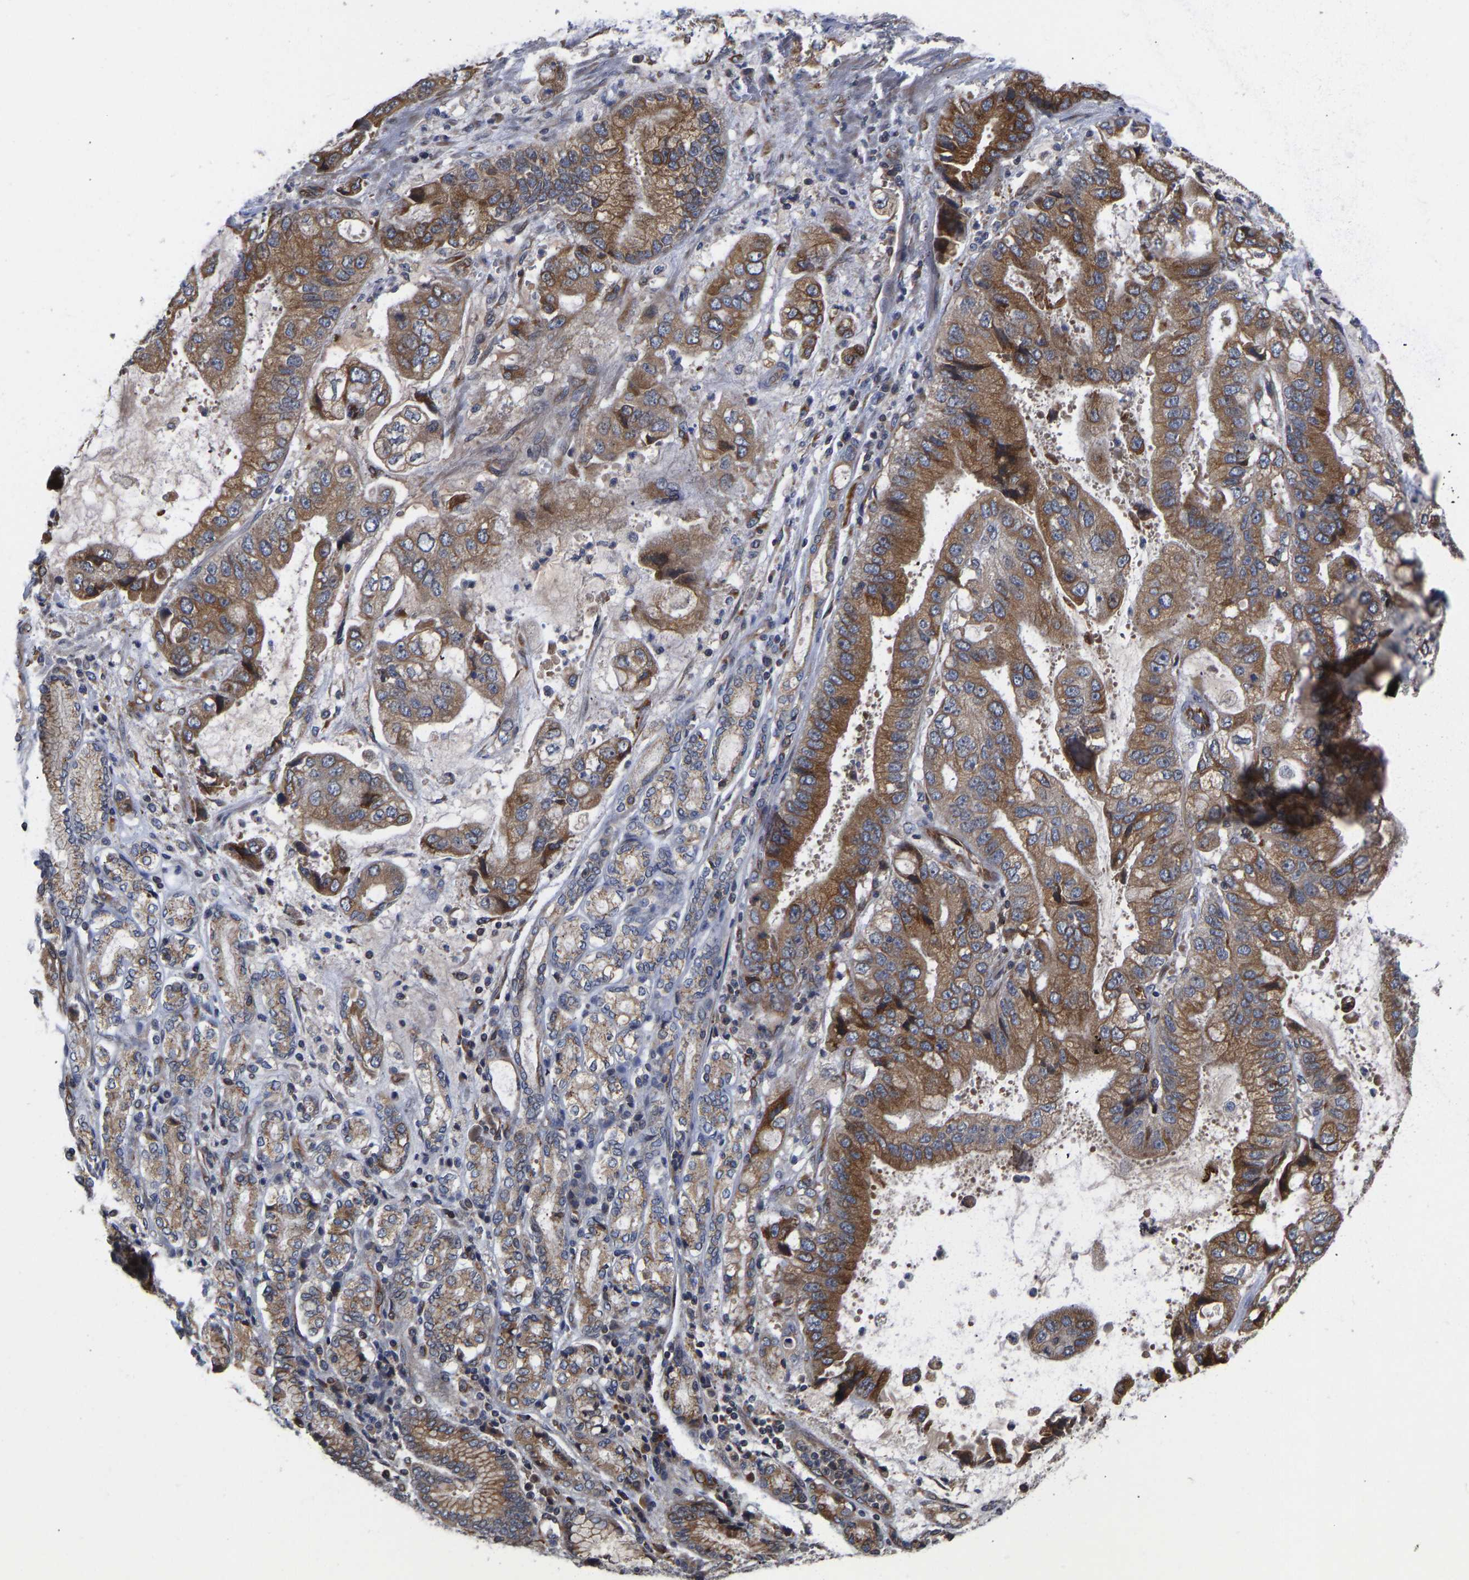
{"staining": {"intensity": "moderate", "quantity": ">75%", "location": "cytoplasmic/membranous"}, "tissue": "stomach cancer", "cell_type": "Tumor cells", "image_type": "cancer", "snomed": [{"axis": "morphology", "description": "Normal tissue, NOS"}, {"axis": "morphology", "description": "Adenocarcinoma, NOS"}, {"axis": "topography", "description": "Stomach"}], "caption": "Immunohistochemical staining of human stomach cancer (adenocarcinoma) exhibits moderate cytoplasmic/membranous protein positivity in approximately >75% of tumor cells.", "gene": "FRRS1", "patient": {"sex": "male", "age": 62}}